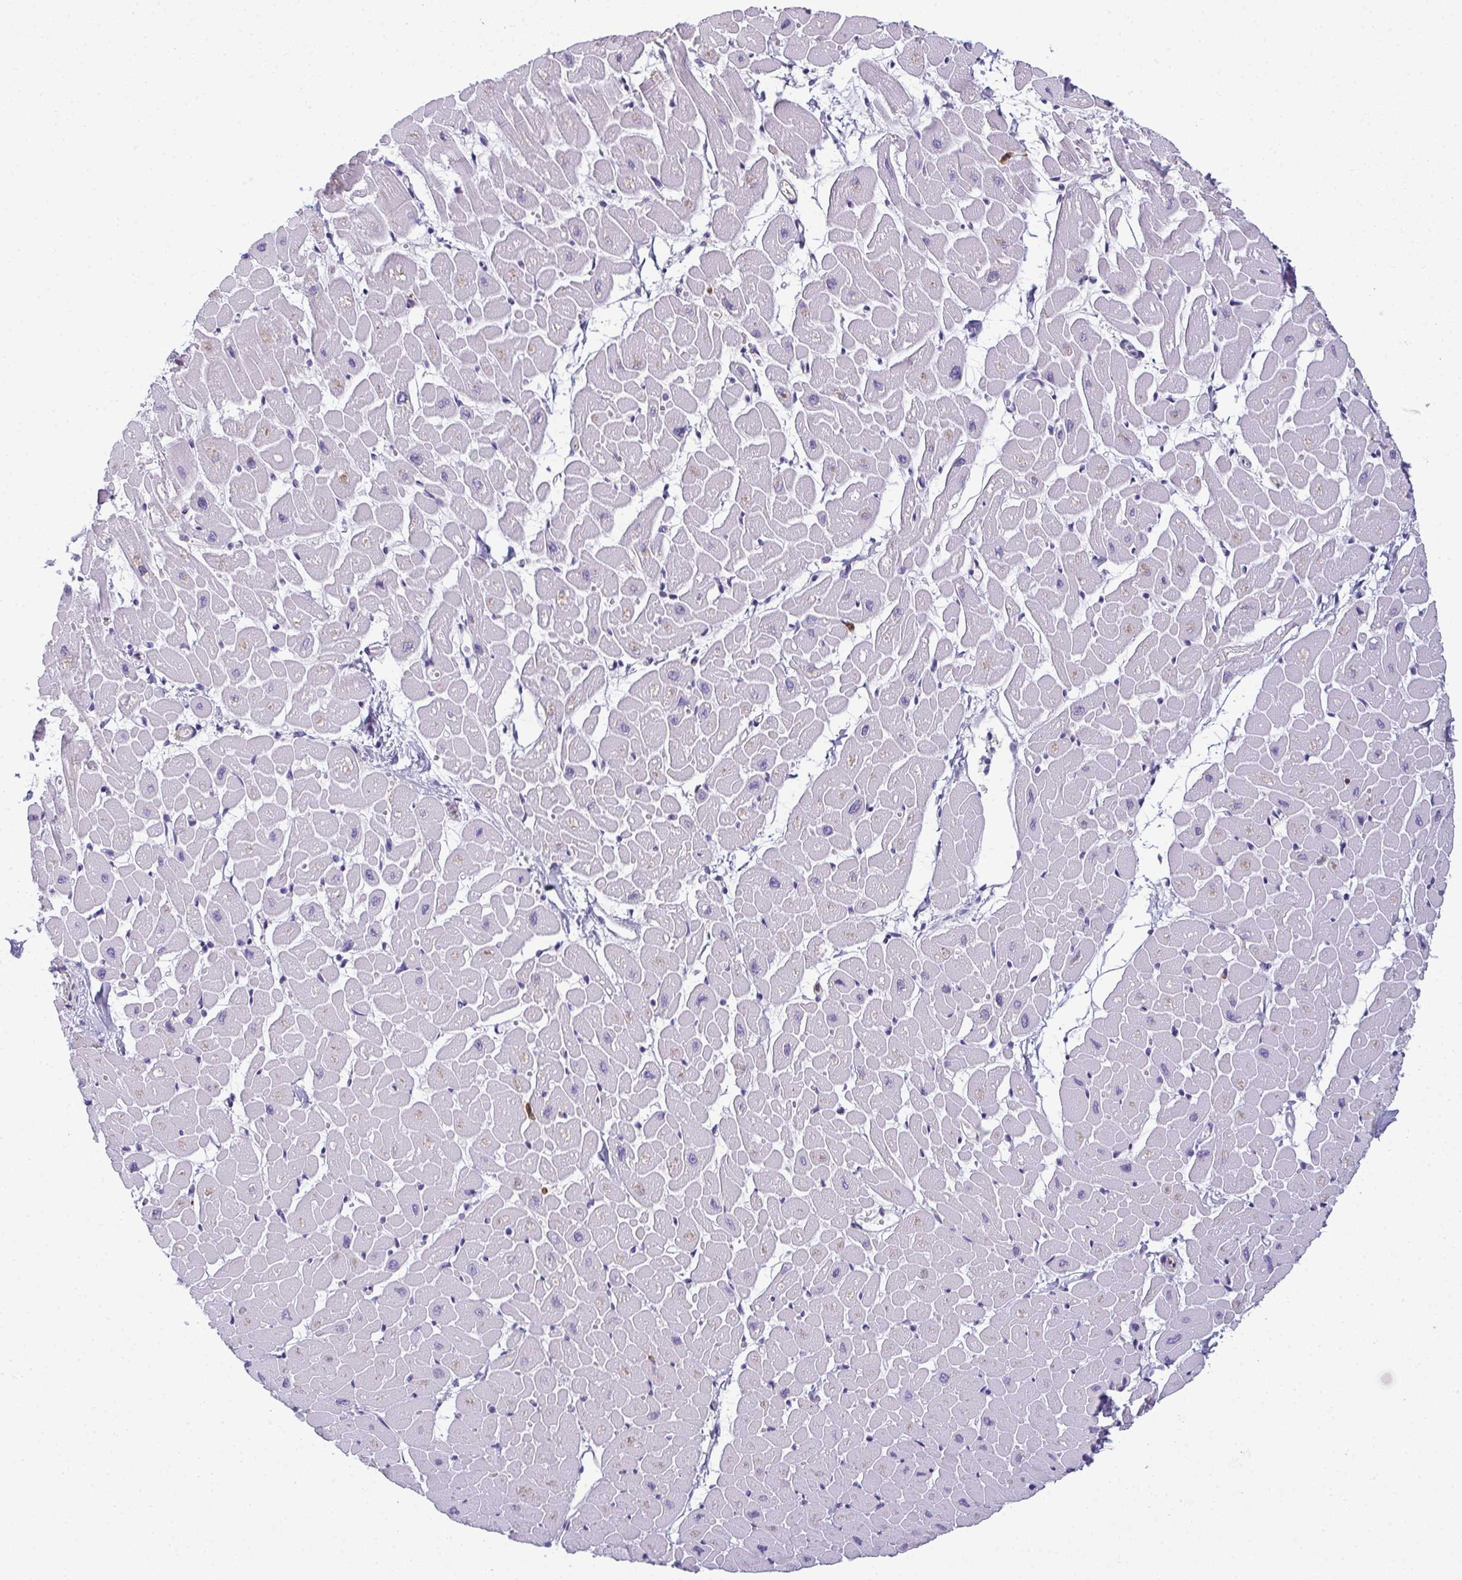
{"staining": {"intensity": "negative", "quantity": "none", "location": "none"}, "tissue": "heart muscle", "cell_type": "Cardiomyocytes", "image_type": "normal", "snomed": [{"axis": "morphology", "description": "Normal tissue, NOS"}, {"axis": "topography", "description": "Heart"}], "caption": "The photomicrograph displays no significant expression in cardiomyocytes of heart muscle.", "gene": "CDA", "patient": {"sex": "male", "age": 57}}